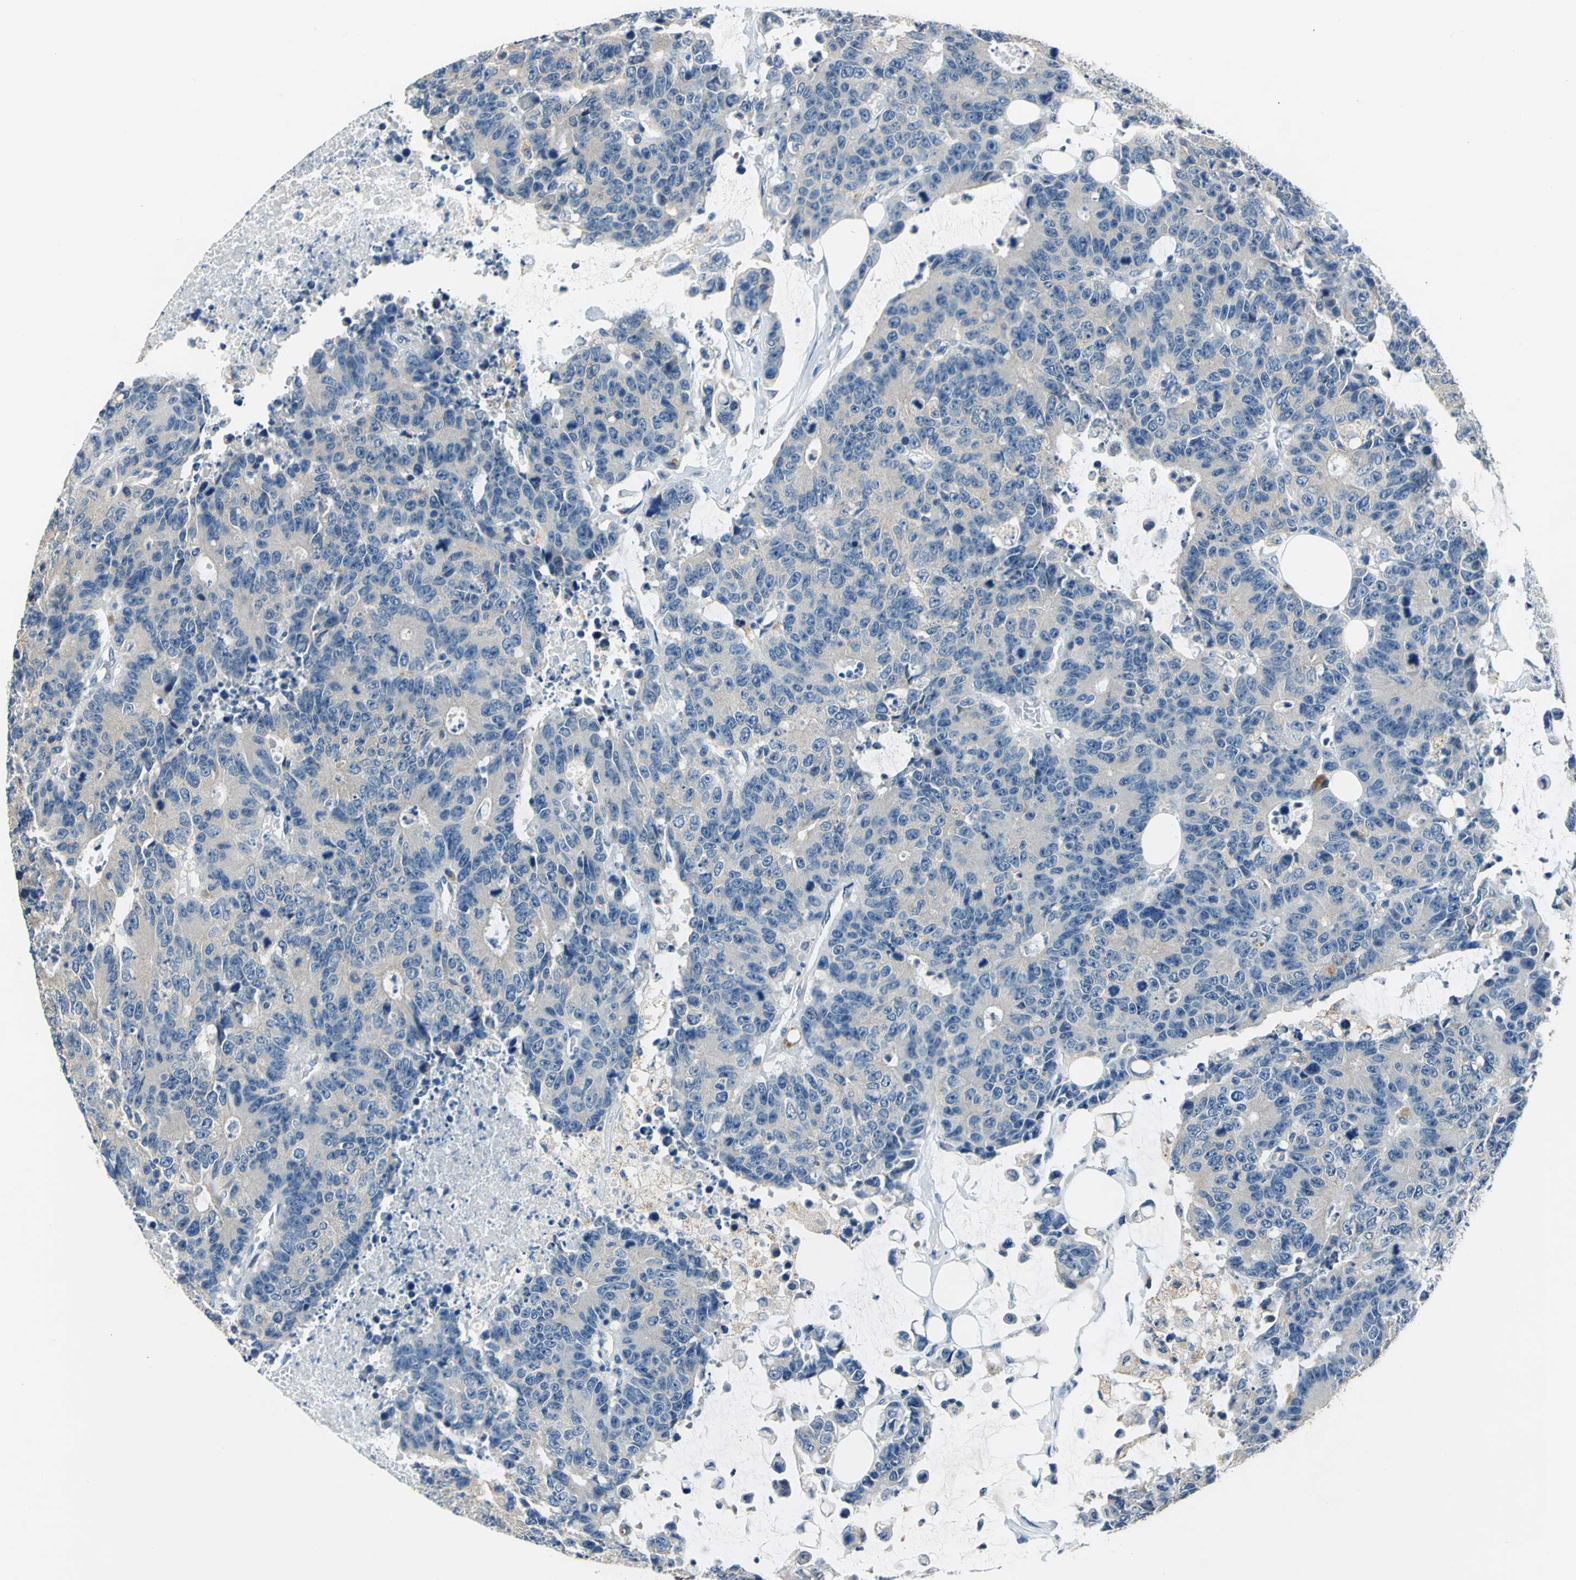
{"staining": {"intensity": "weak", "quantity": ">75%", "location": "cytoplasmic/membranous"}, "tissue": "colorectal cancer", "cell_type": "Tumor cells", "image_type": "cancer", "snomed": [{"axis": "morphology", "description": "Adenocarcinoma, NOS"}, {"axis": "topography", "description": "Colon"}], "caption": "Immunohistochemistry (IHC) of human colorectal cancer (adenocarcinoma) demonstrates low levels of weak cytoplasmic/membranous staining in approximately >75% of tumor cells. The staining is performed using DAB (3,3'-diaminobenzidine) brown chromogen to label protein expression. The nuclei are counter-stained blue using hematoxylin.", "gene": "RASD2", "patient": {"sex": "female", "age": 86}}